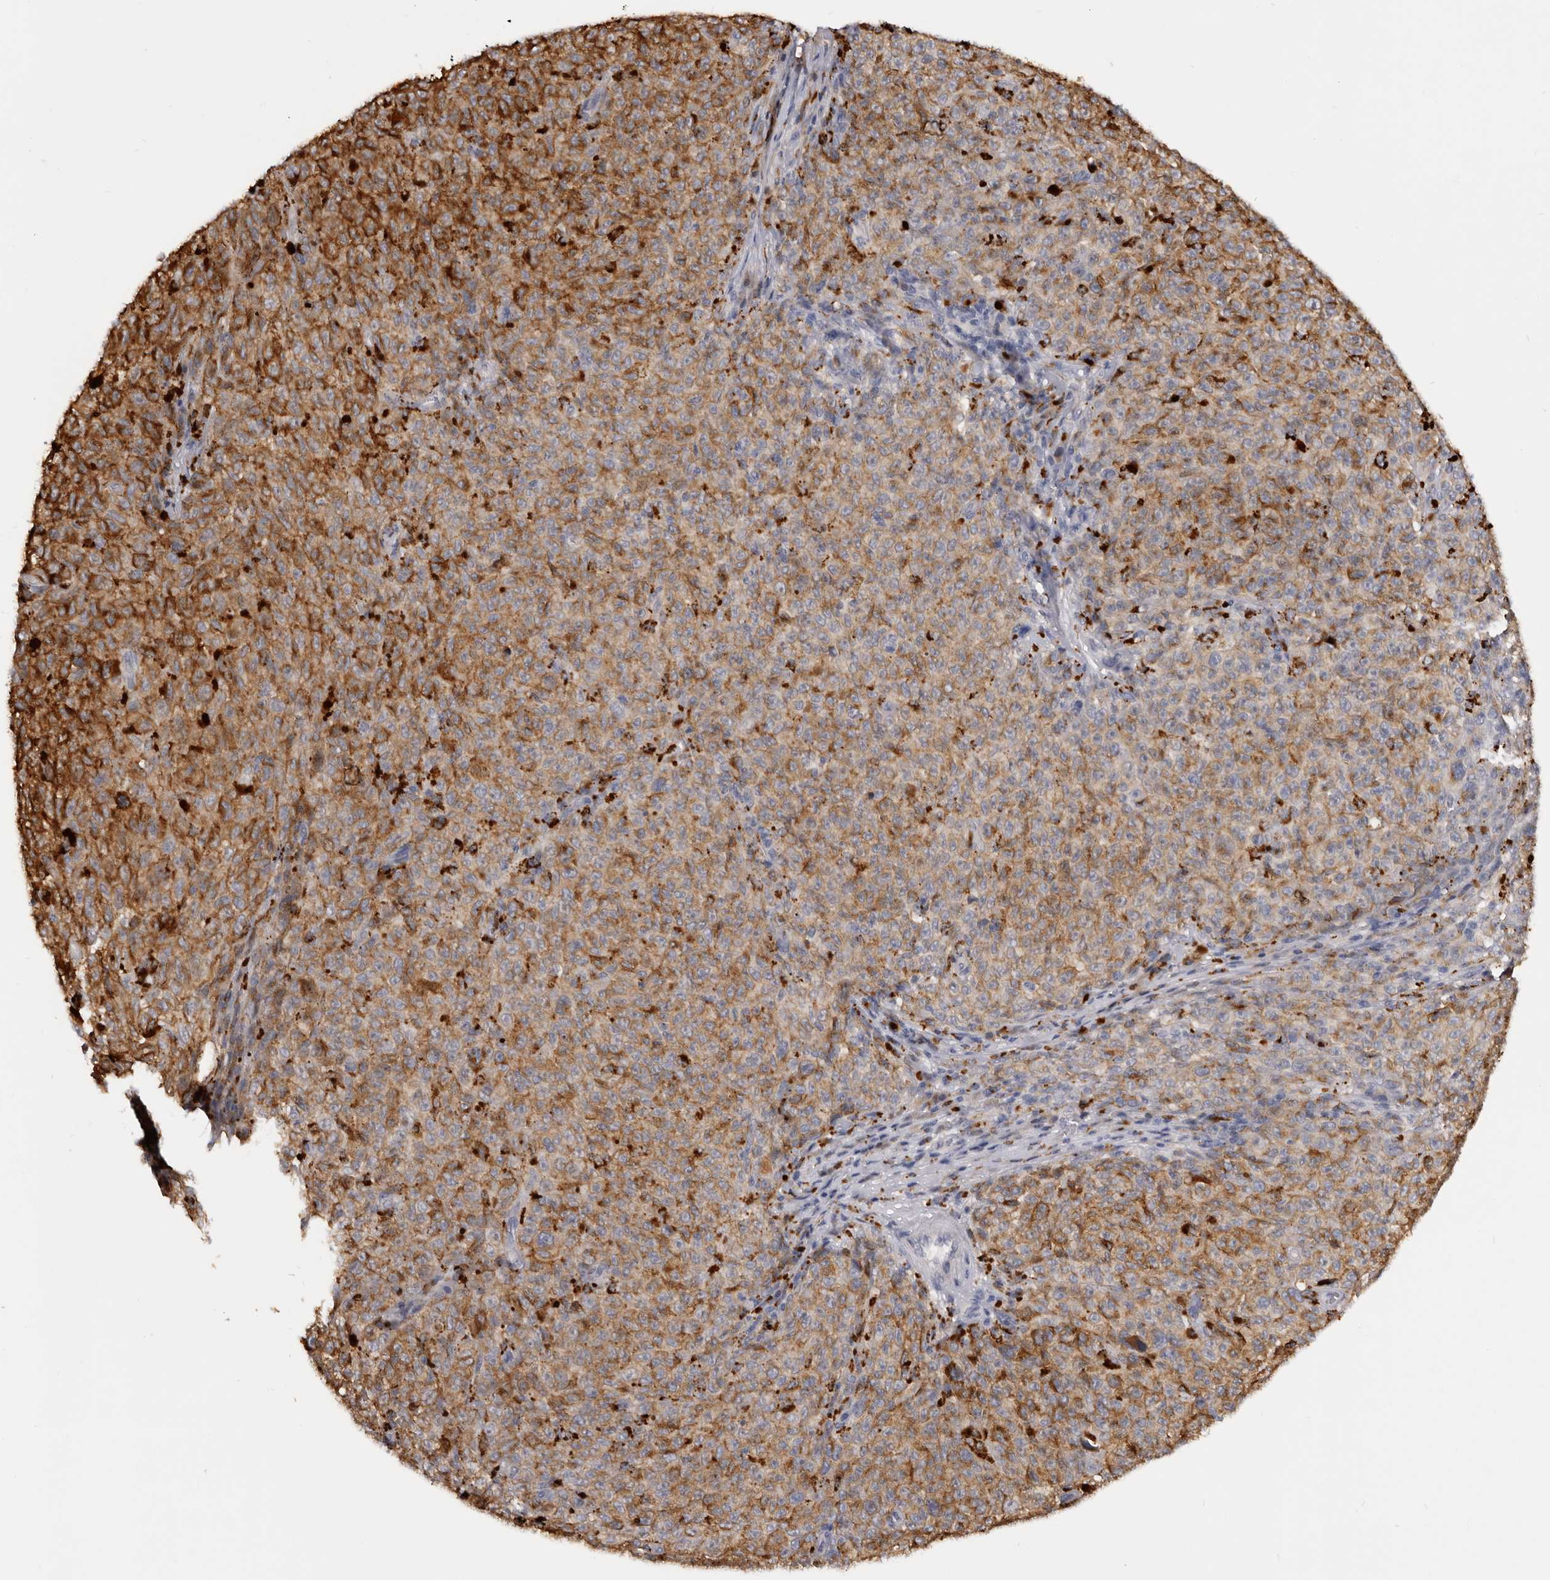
{"staining": {"intensity": "moderate", "quantity": ">75%", "location": "cytoplasmic/membranous"}, "tissue": "melanoma", "cell_type": "Tumor cells", "image_type": "cancer", "snomed": [{"axis": "morphology", "description": "Malignant melanoma, NOS"}, {"axis": "topography", "description": "Skin"}], "caption": "Immunohistochemical staining of human malignant melanoma demonstrates medium levels of moderate cytoplasmic/membranous expression in approximately >75% of tumor cells.", "gene": "DAP", "patient": {"sex": "female", "age": 82}}